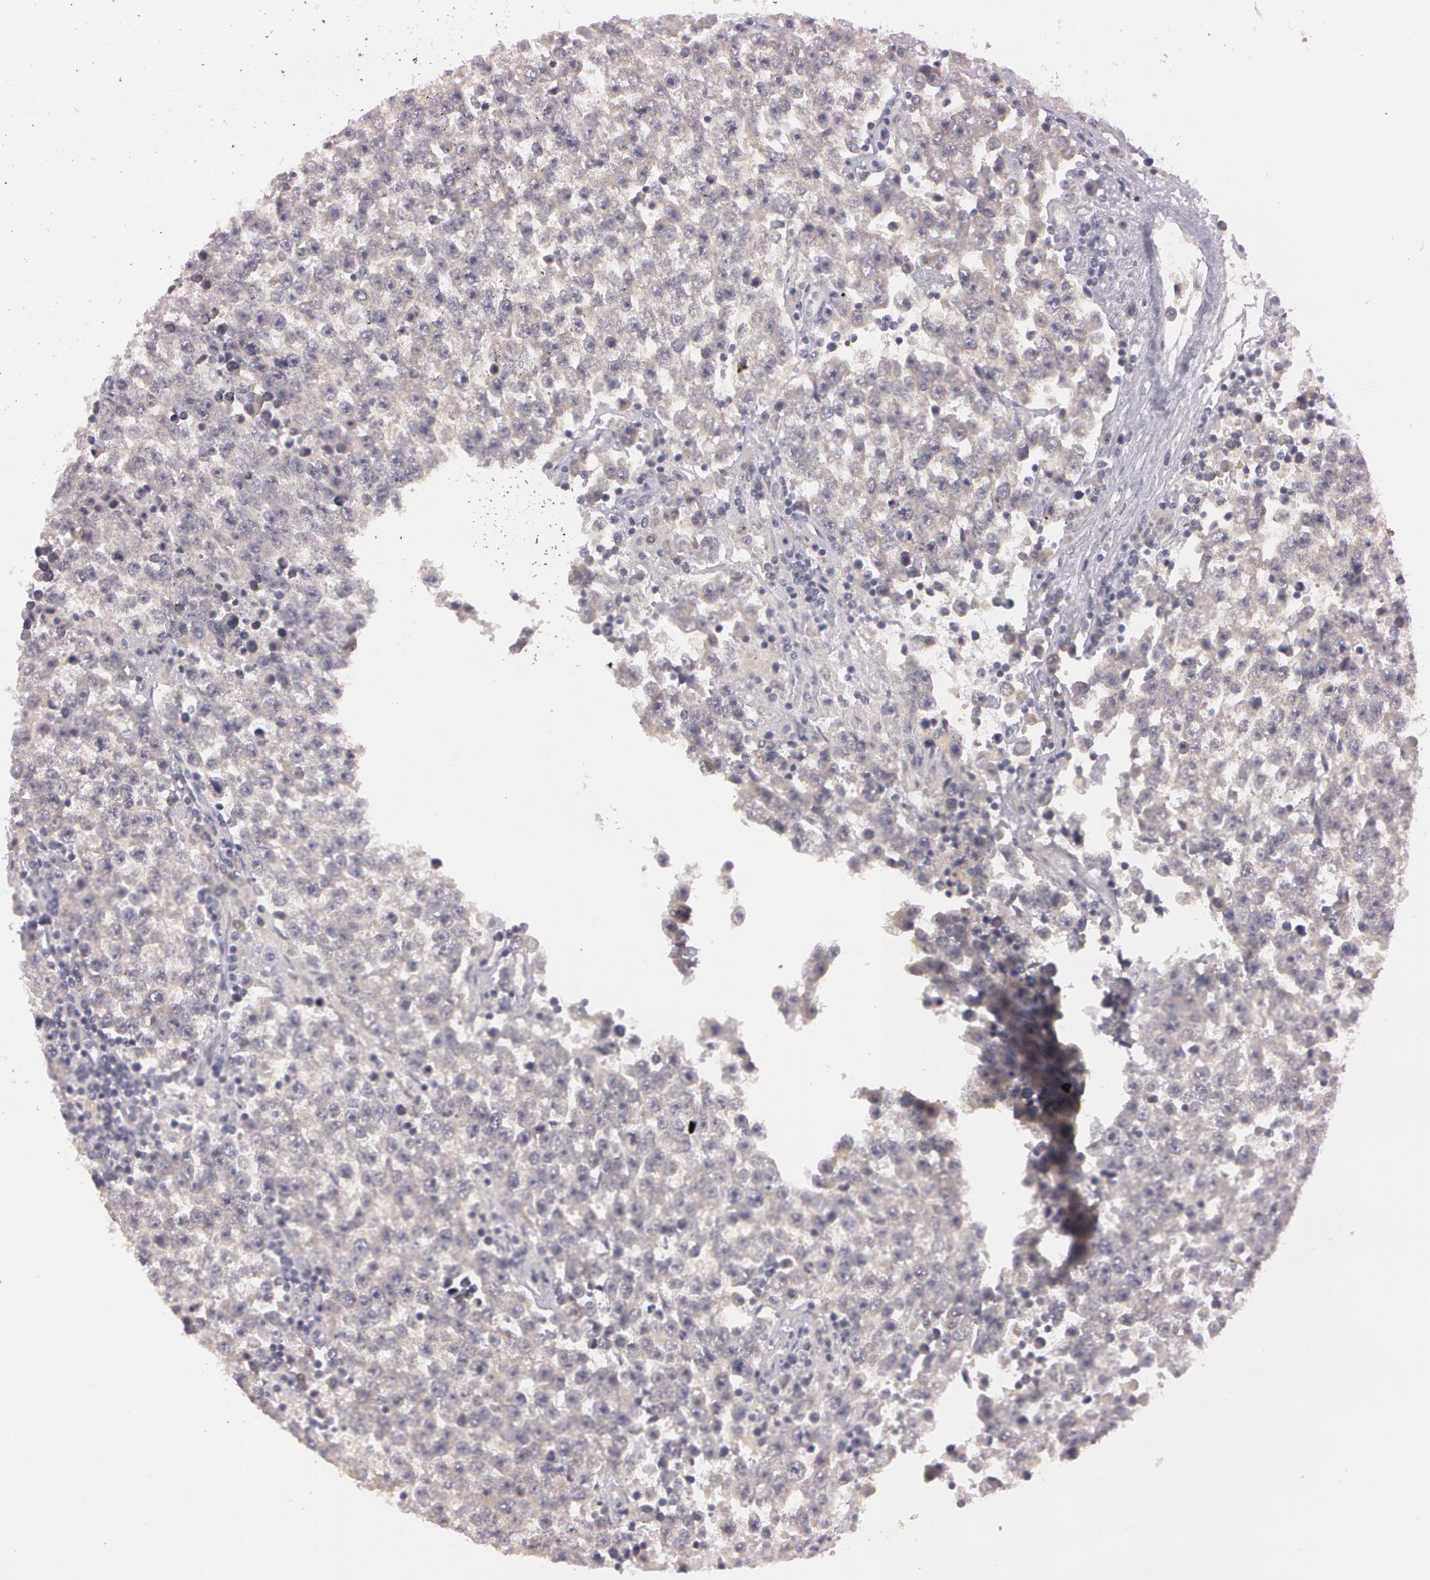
{"staining": {"intensity": "weak", "quantity": "25%-75%", "location": "cytoplasmic/membranous"}, "tissue": "testis cancer", "cell_type": "Tumor cells", "image_type": "cancer", "snomed": [{"axis": "morphology", "description": "Seminoma, NOS"}, {"axis": "topography", "description": "Testis"}], "caption": "This is a photomicrograph of immunohistochemistry staining of seminoma (testis), which shows weak staining in the cytoplasmic/membranous of tumor cells.", "gene": "MXRA5", "patient": {"sex": "male", "age": 36}}